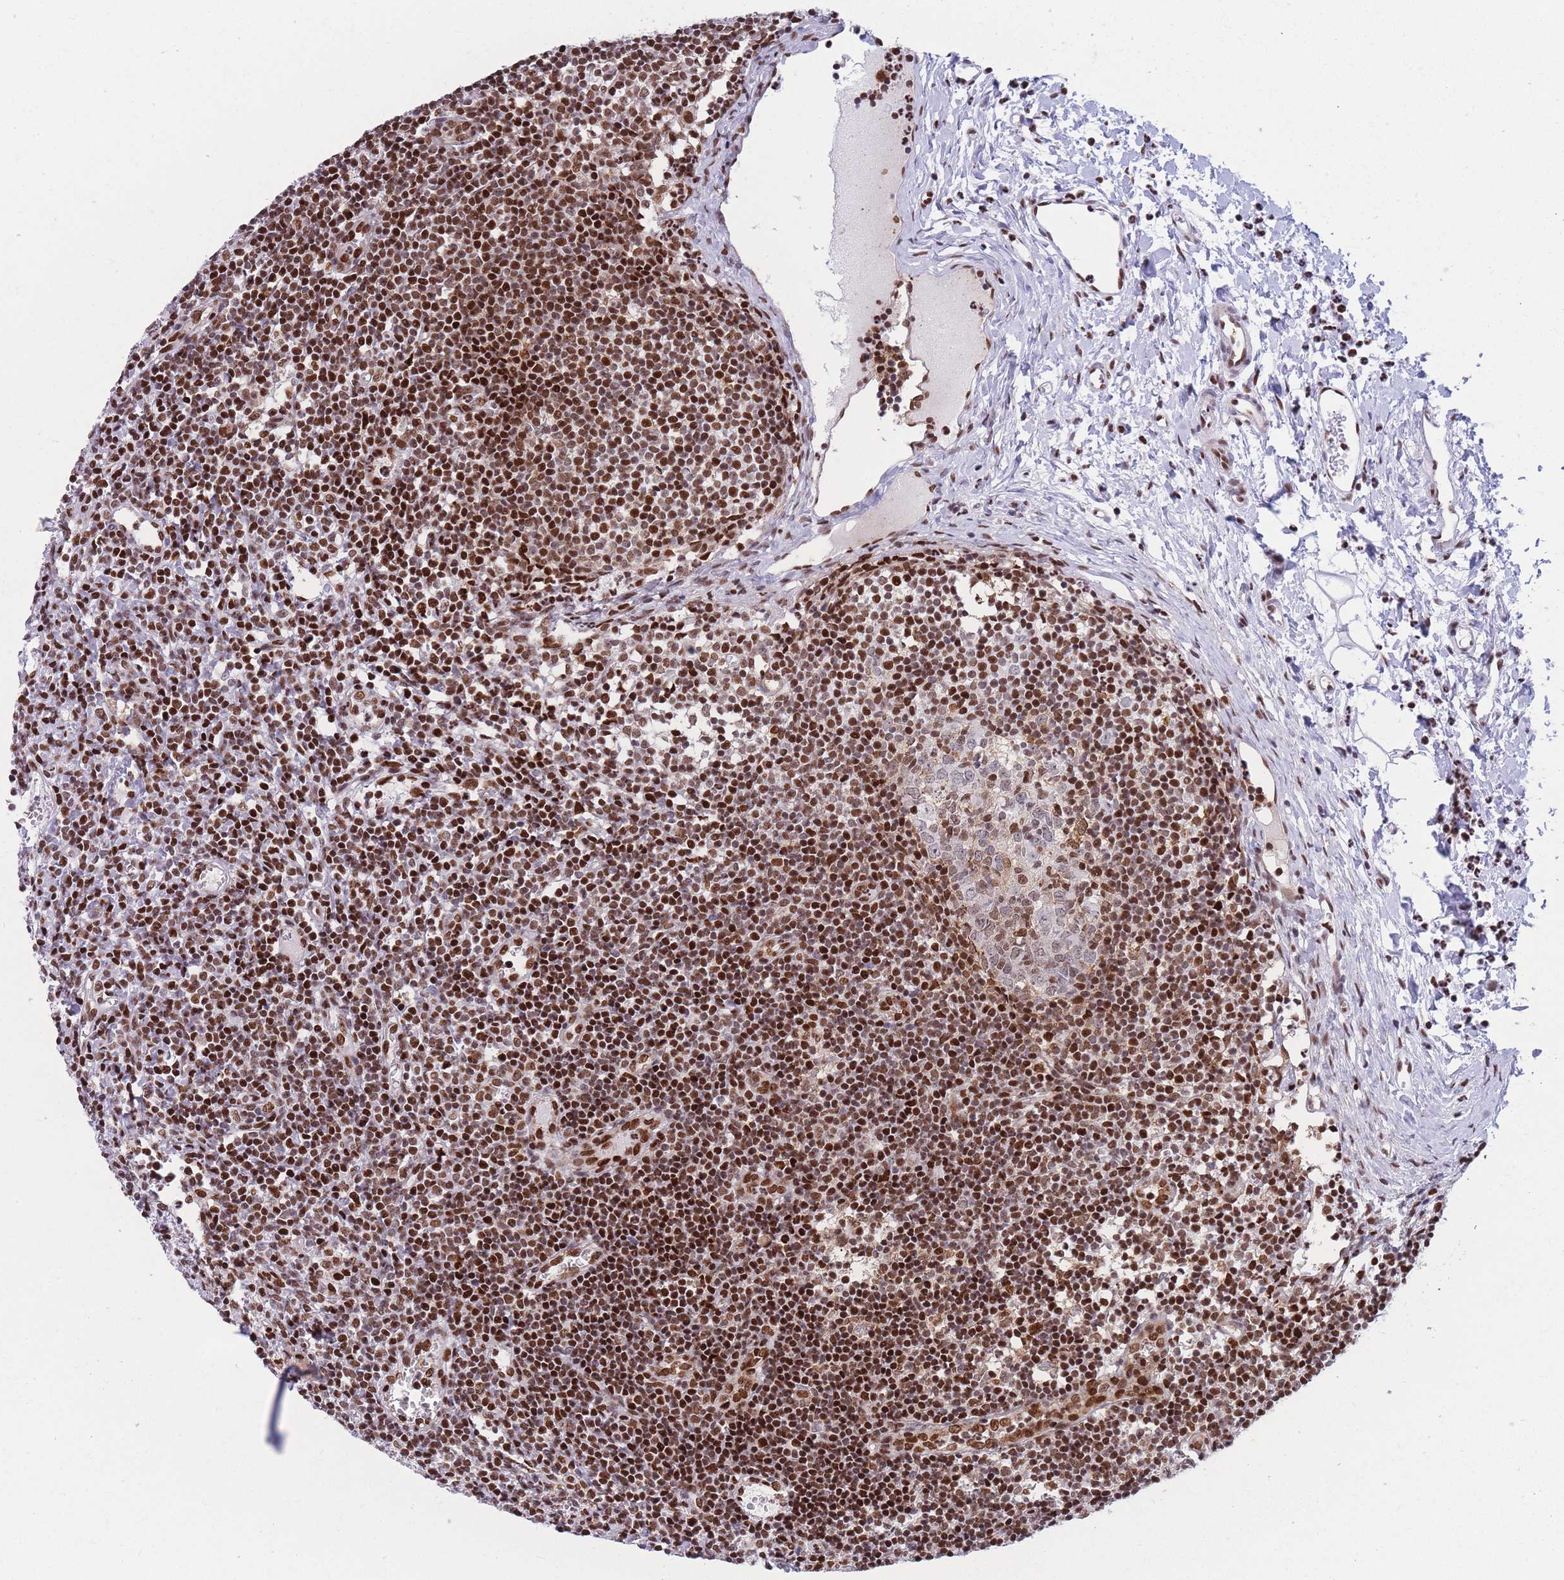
{"staining": {"intensity": "moderate", "quantity": "25%-75%", "location": "nuclear"}, "tissue": "lymph node", "cell_type": "Germinal center cells", "image_type": "normal", "snomed": [{"axis": "morphology", "description": "Normal tissue, NOS"}, {"axis": "topography", "description": "Lymph node"}], "caption": "Moderate nuclear expression is present in approximately 25%-75% of germinal center cells in normal lymph node. (Brightfield microscopy of DAB IHC at high magnification).", "gene": "DNAJC3", "patient": {"sex": "female", "age": 37}}